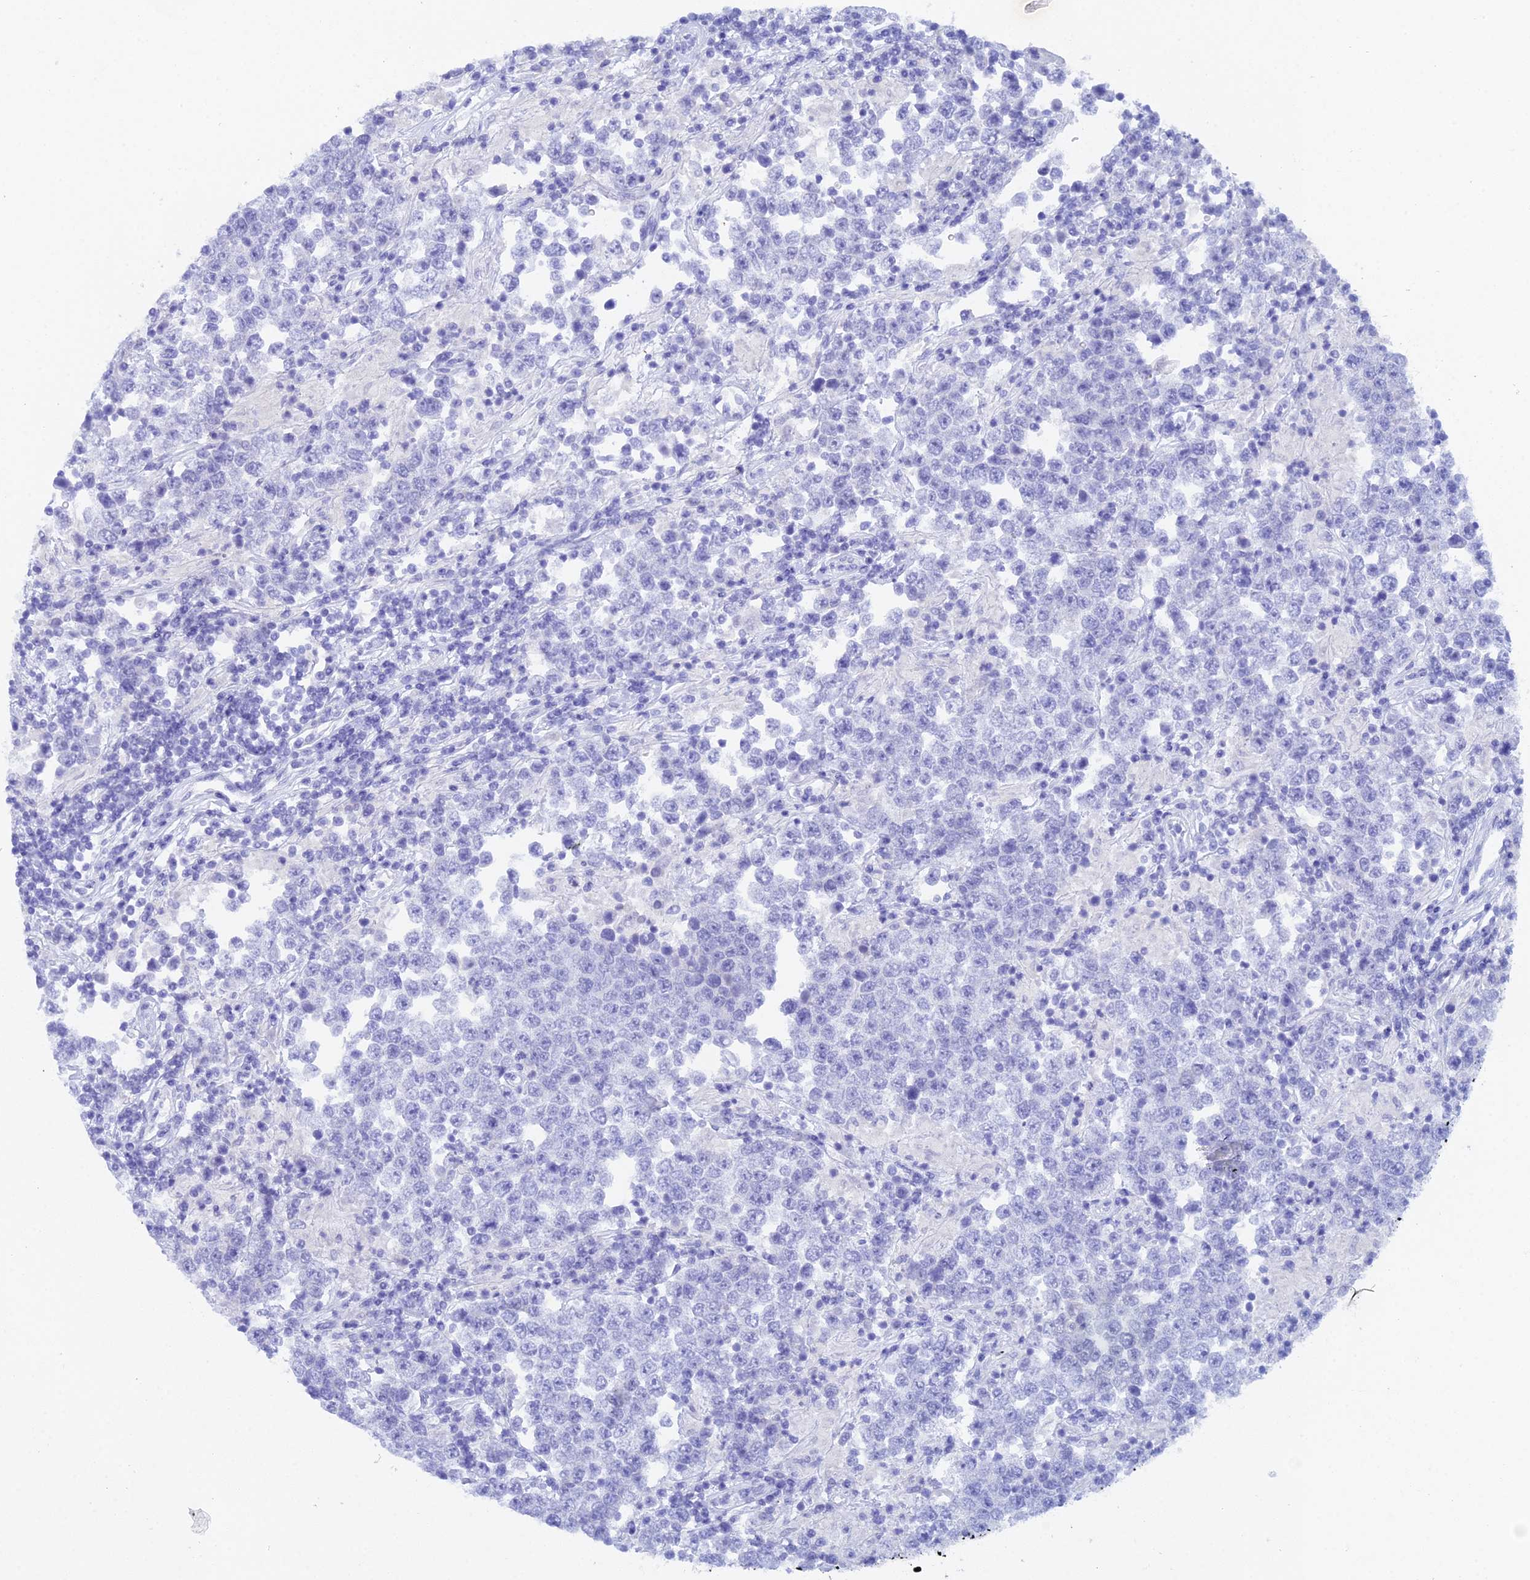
{"staining": {"intensity": "negative", "quantity": "none", "location": "none"}, "tissue": "testis cancer", "cell_type": "Tumor cells", "image_type": "cancer", "snomed": [{"axis": "morphology", "description": "Normal tissue, NOS"}, {"axis": "morphology", "description": "Urothelial carcinoma, High grade"}, {"axis": "morphology", "description": "Seminoma, NOS"}, {"axis": "morphology", "description": "Carcinoma, Embryonal, NOS"}, {"axis": "topography", "description": "Urinary bladder"}, {"axis": "topography", "description": "Testis"}], "caption": "IHC of human embryonal carcinoma (testis) reveals no staining in tumor cells.", "gene": "REG1A", "patient": {"sex": "male", "age": 41}}